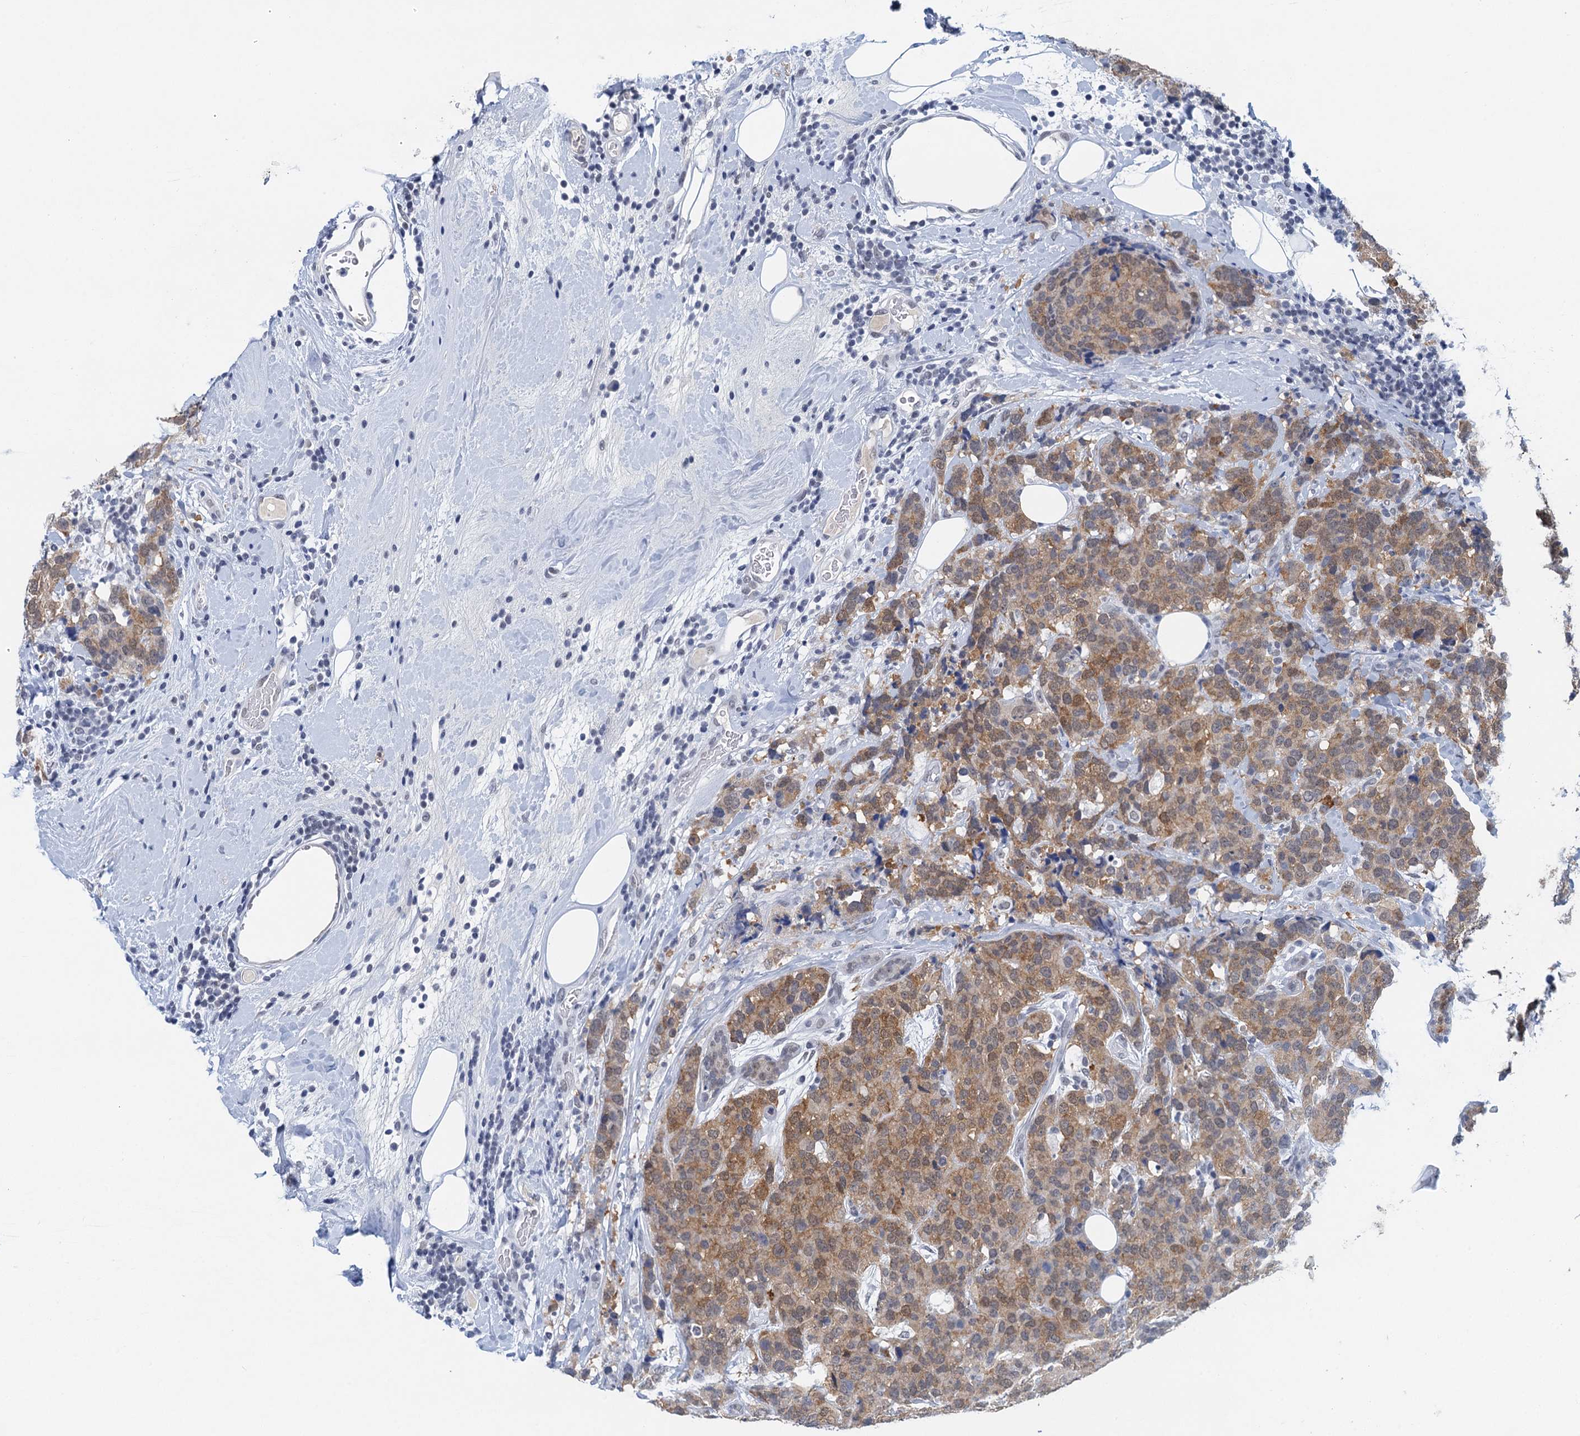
{"staining": {"intensity": "moderate", "quantity": ">75%", "location": "cytoplasmic/membranous"}, "tissue": "breast cancer", "cell_type": "Tumor cells", "image_type": "cancer", "snomed": [{"axis": "morphology", "description": "Lobular carcinoma"}, {"axis": "topography", "description": "Breast"}], "caption": "Human breast lobular carcinoma stained with a brown dye reveals moderate cytoplasmic/membranous positive positivity in about >75% of tumor cells.", "gene": "EPS8L1", "patient": {"sex": "female", "age": 59}}